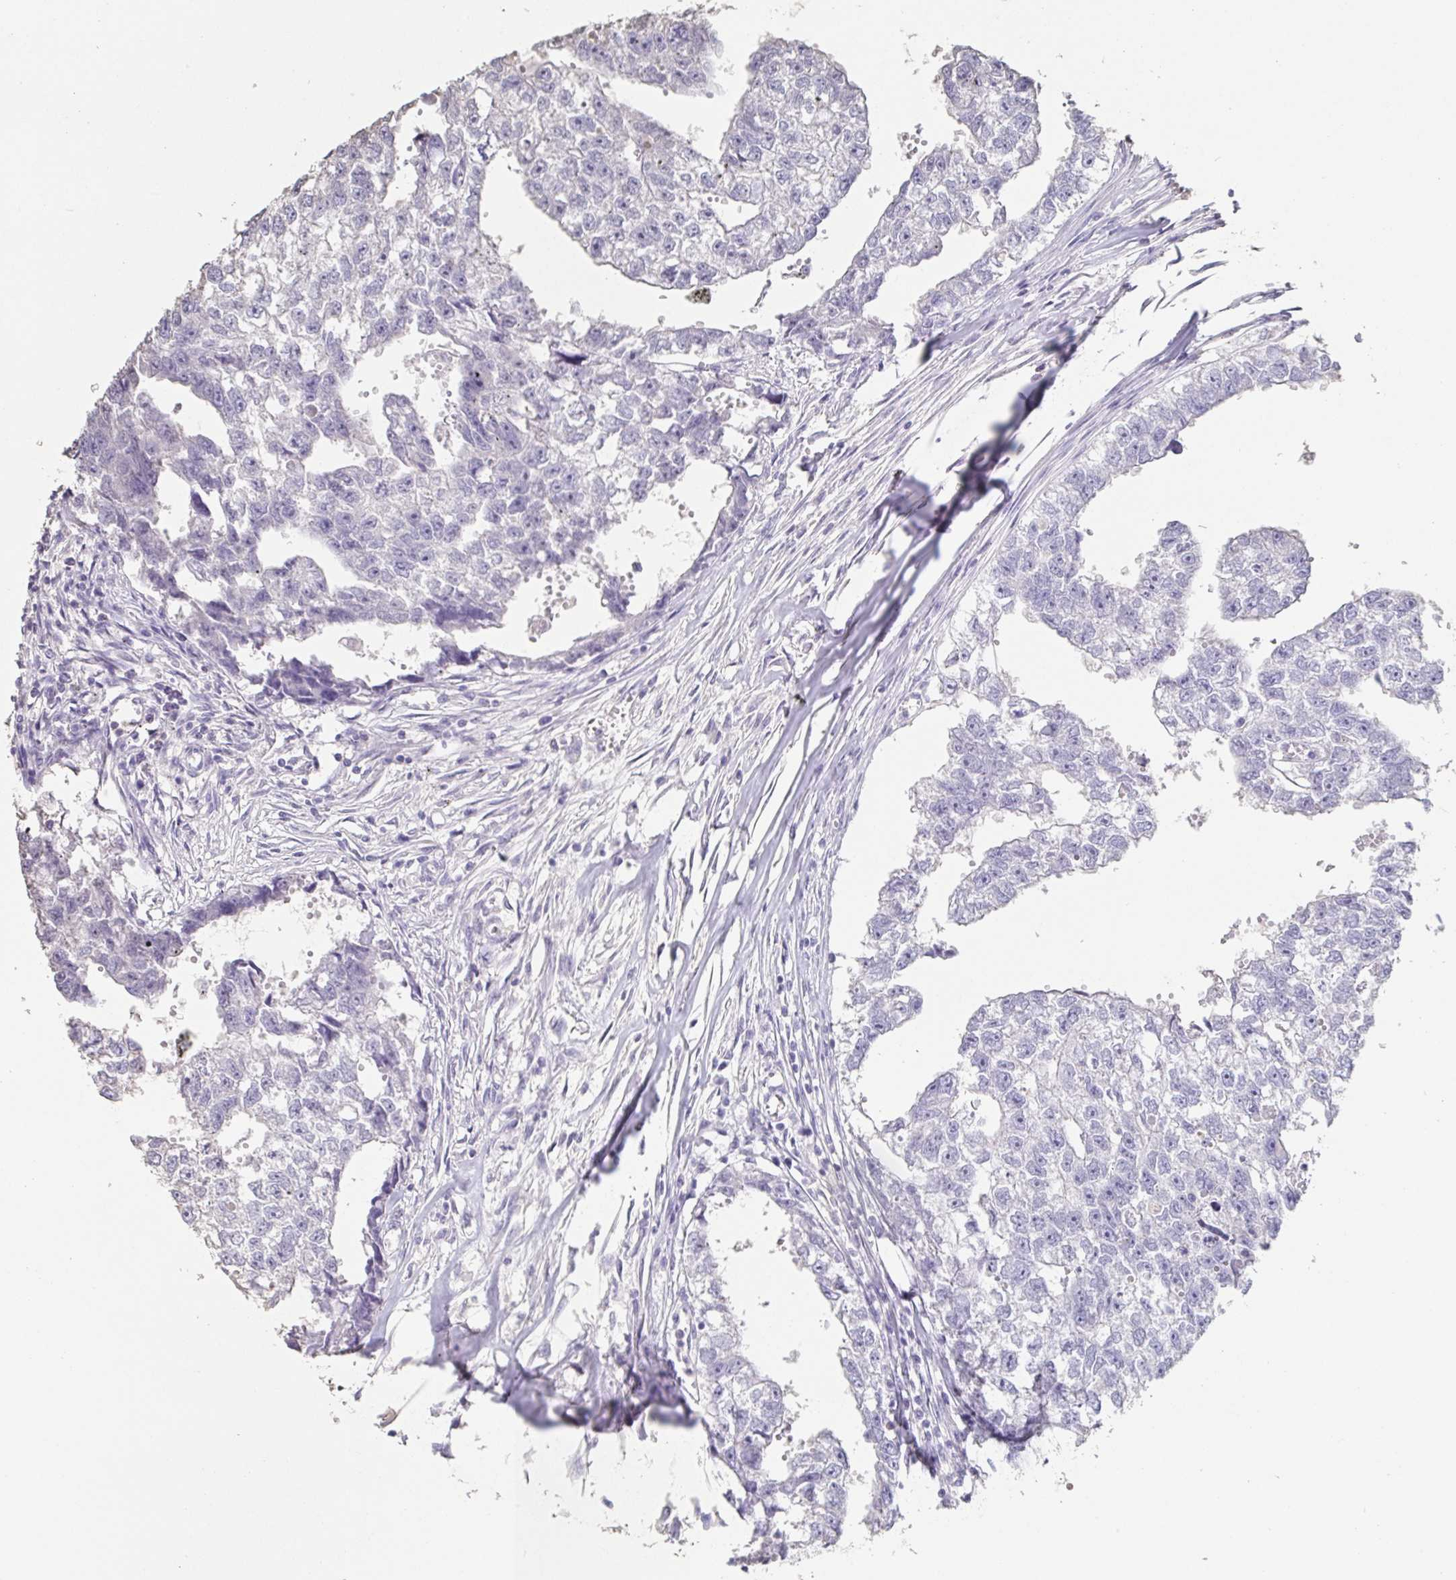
{"staining": {"intensity": "negative", "quantity": "none", "location": "none"}, "tissue": "testis cancer", "cell_type": "Tumor cells", "image_type": "cancer", "snomed": [{"axis": "morphology", "description": "Carcinoma, Embryonal, NOS"}, {"axis": "morphology", "description": "Teratoma, malignant, NOS"}, {"axis": "topography", "description": "Testis"}], "caption": "High magnification brightfield microscopy of malignant teratoma (testis) stained with DAB (brown) and counterstained with hematoxylin (blue): tumor cells show no significant staining.", "gene": "BPIFA2", "patient": {"sex": "male", "age": 44}}